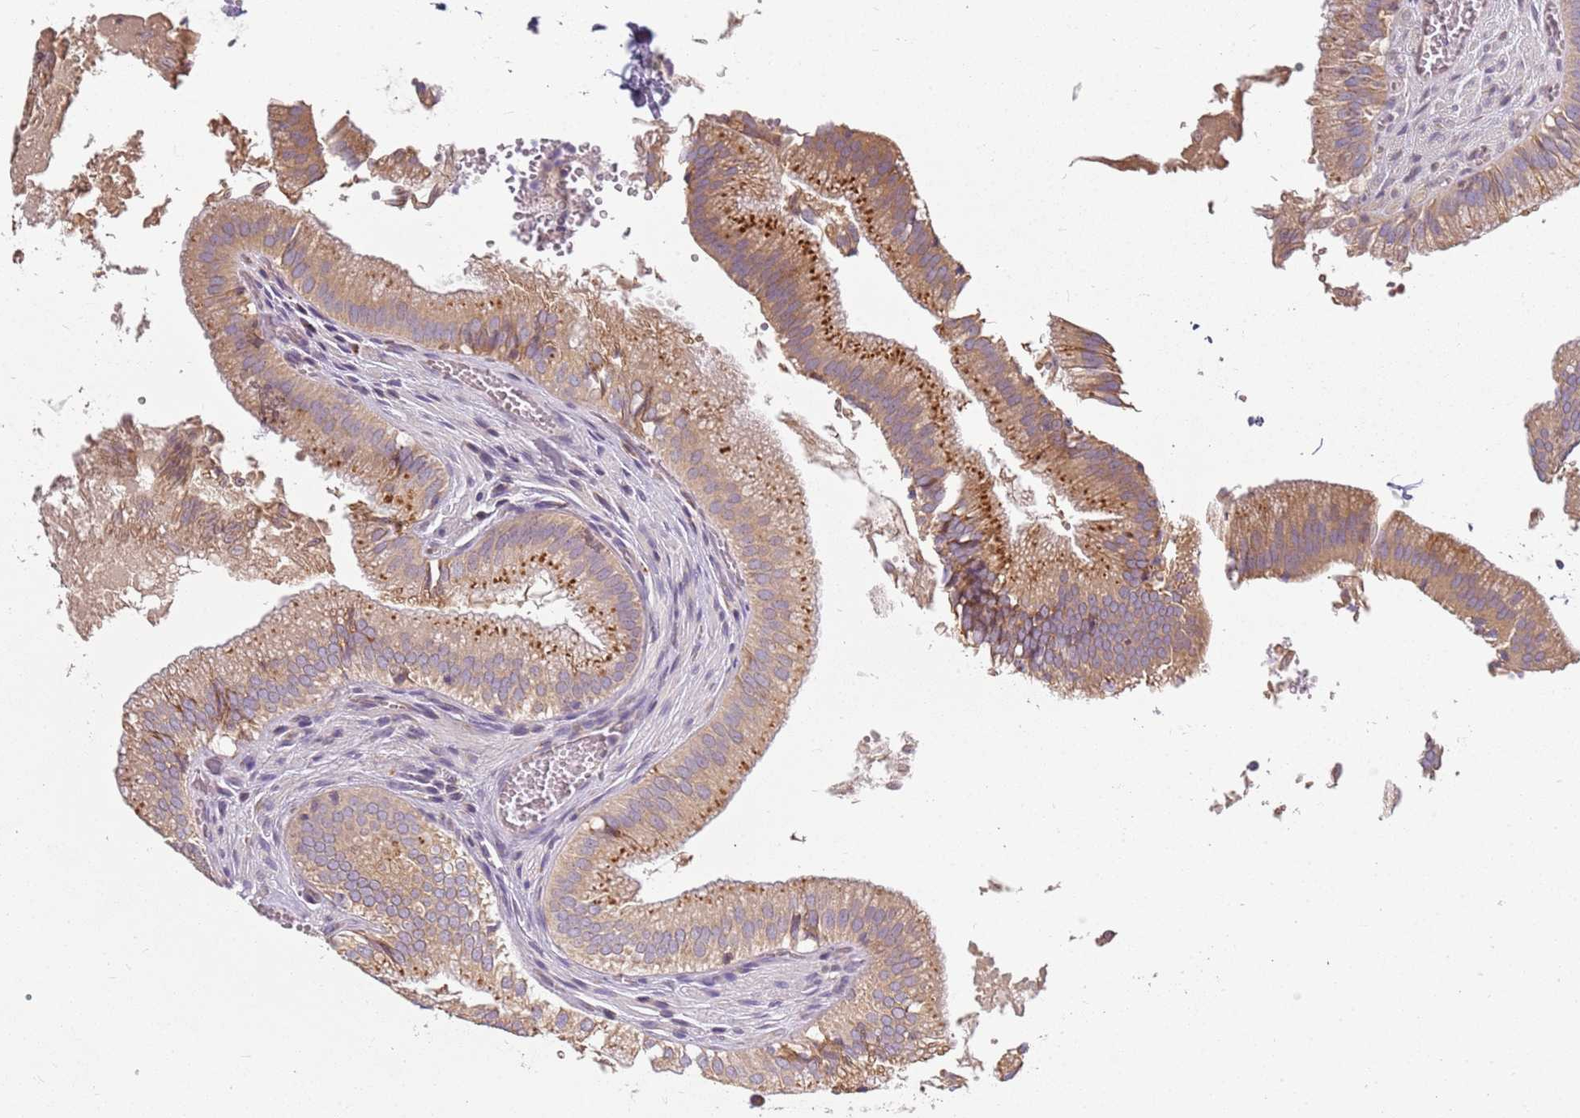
{"staining": {"intensity": "moderate", "quantity": ">75%", "location": "cytoplasmic/membranous"}, "tissue": "gallbladder", "cell_type": "Glandular cells", "image_type": "normal", "snomed": [{"axis": "morphology", "description": "Normal tissue, NOS"}, {"axis": "topography", "description": "Gallbladder"}, {"axis": "topography", "description": "Peripheral nerve tissue"}], "caption": "Immunohistochemical staining of unremarkable human gallbladder exhibits moderate cytoplasmic/membranous protein positivity in approximately >75% of glandular cells. (Stains: DAB in brown, nuclei in blue, Microscopy: brightfield microscopy at high magnification).", "gene": "RPS28", "patient": {"sex": "male", "age": 17}}